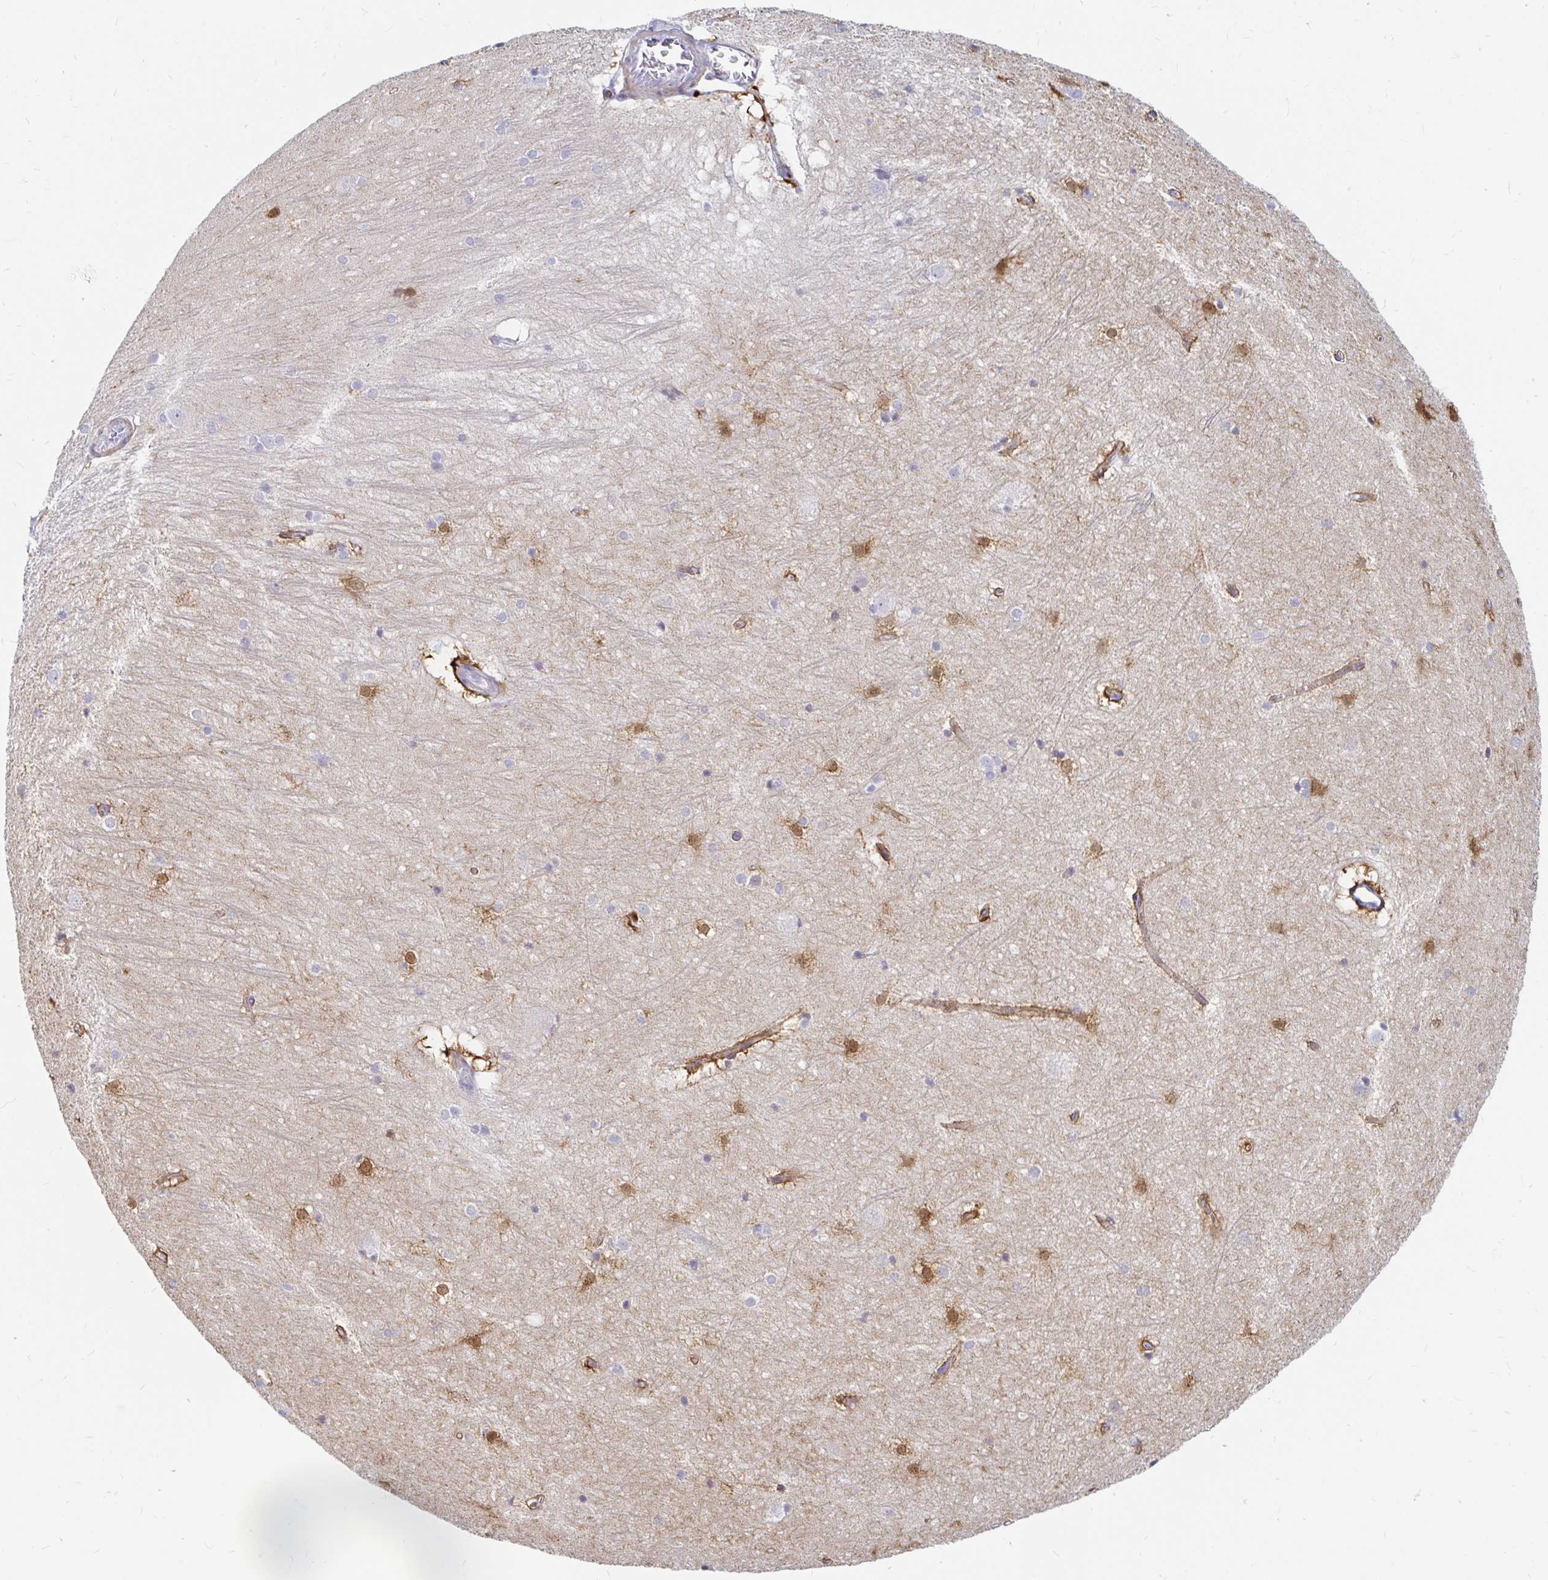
{"staining": {"intensity": "moderate", "quantity": "25%-75%", "location": "cytoplasmic/membranous"}, "tissue": "hippocampus", "cell_type": "Glial cells", "image_type": "normal", "snomed": [{"axis": "morphology", "description": "Normal tissue, NOS"}, {"axis": "topography", "description": "Cerebral cortex"}, {"axis": "topography", "description": "Hippocampus"}], "caption": "Hippocampus stained with a brown dye displays moderate cytoplasmic/membranous positive positivity in approximately 25%-75% of glial cells.", "gene": "PPP1R1B", "patient": {"sex": "female", "age": 19}}